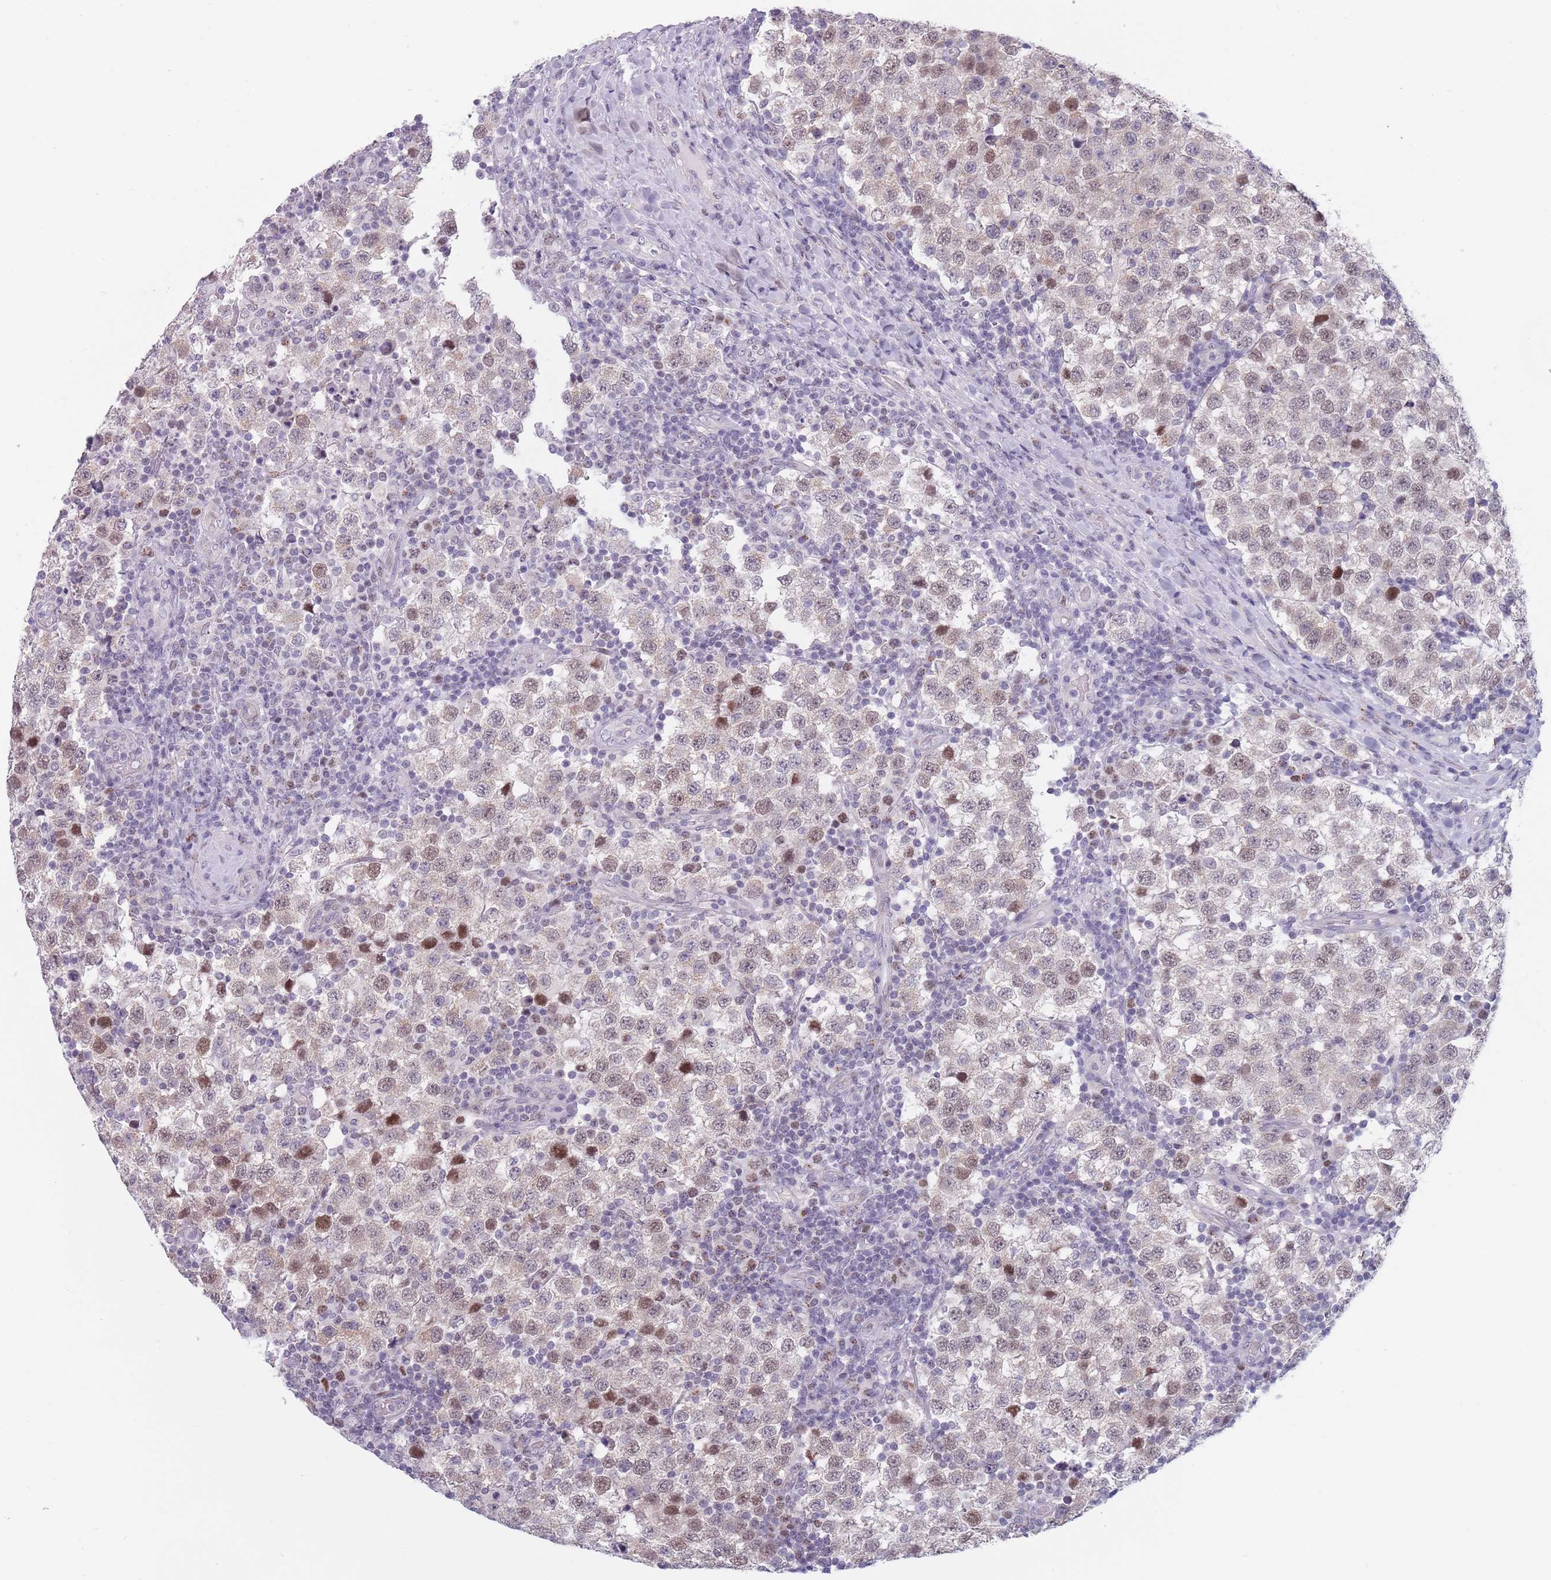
{"staining": {"intensity": "weak", "quantity": "25%-75%", "location": "cytoplasmic/membranous,nuclear"}, "tissue": "testis cancer", "cell_type": "Tumor cells", "image_type": "cancer", "snomed": [{"axis": "morphology", "description": "Seminoma, NOS"}, {"axis": "topography", "description": "Testis"}], "caption": "Testis cancer stained with a protein marker displays weak staining in tumor cells.", "gene": "ZKSCAN2", "patient": {"sex": "male", "age": 34}}